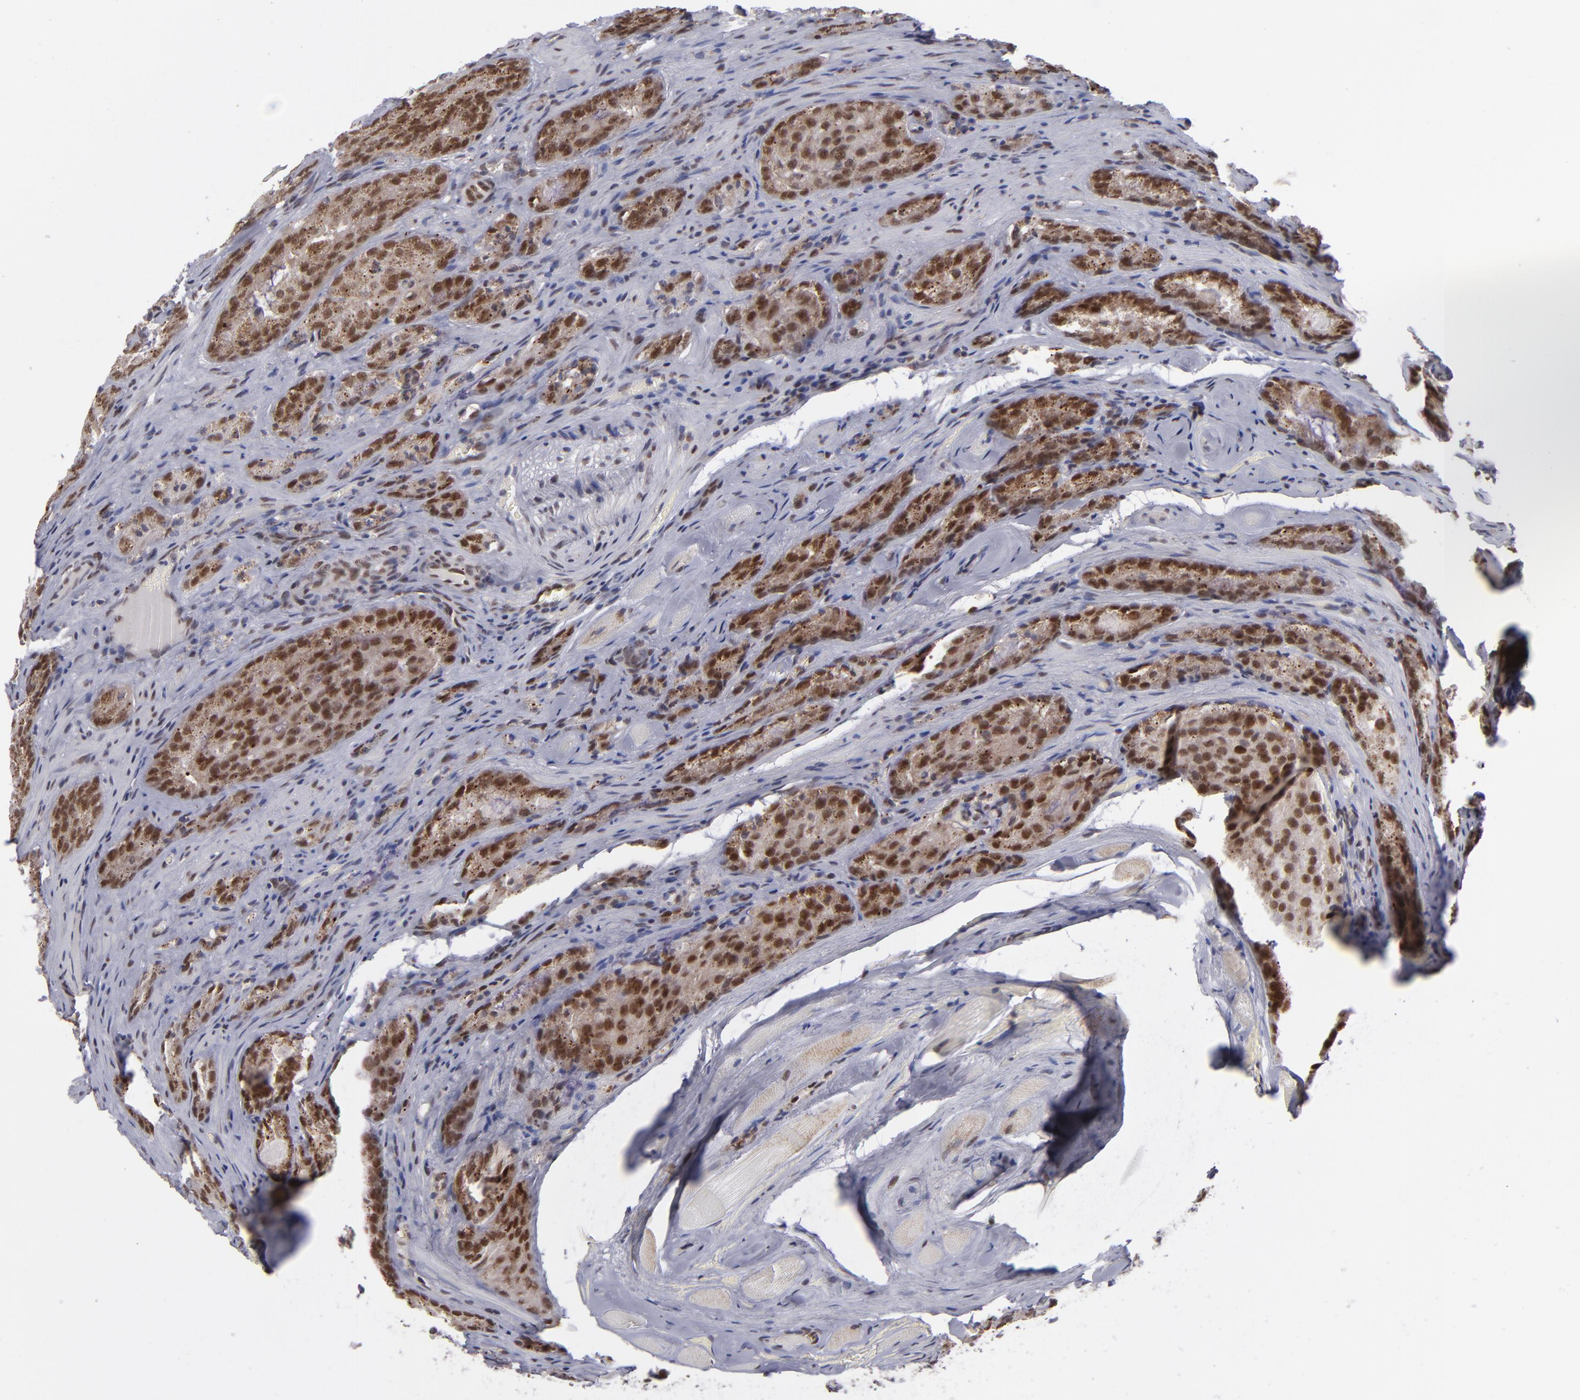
{"staining": {"intensity": "moderate", "quantity": ">75%", "location": "cytoplasmic/membranous,nuclear"}, "tissue": "prostate cancer", "cell_type": "Tumor cells", "image_type": "cancer", "snomed": [{"axis": "morphology", "description": "Adenocarcinoma, Medium grade"}, {"axis": "topography", "description": "Prostate"}], "caption": "Tumor cells display medium levels of moderate cytoplasmic/membranous and nuclear expression in about >75% of cells in medium-grade adenocarcinoma (prostate).", "gene": "MLLT3", "patient": {"sex": "male", "age": 60}}